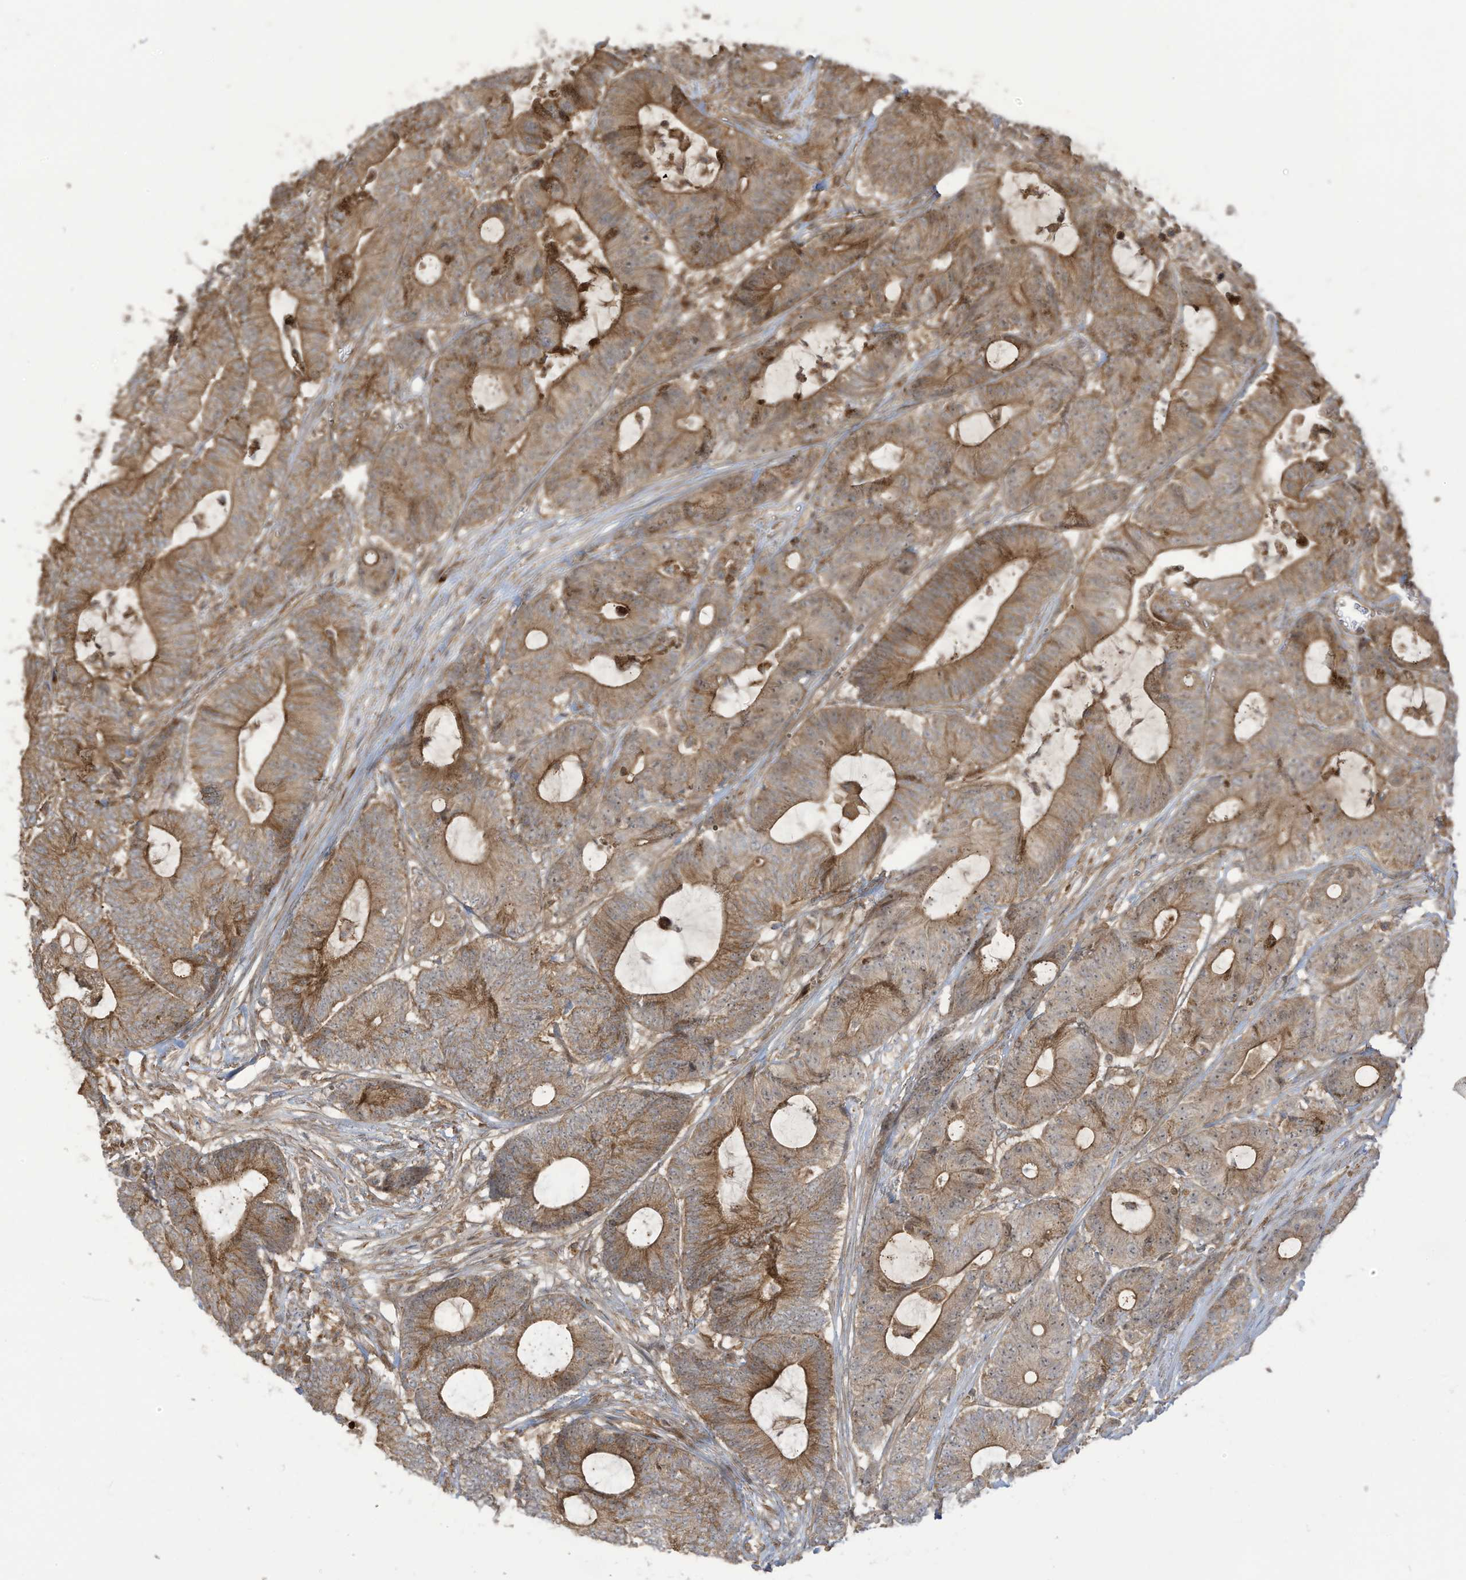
{"staining": {"intensity": "moderate", "quantity": ">75%", "location": "cytoplasmic/membranous"}, "tissue": "colorectal cancer", "cell_type": "Tumor cells", "image_type": "cancer", "snomed": [{"axis": "morphology", "description": "Adenocarcinoma, NOS"}, {"axis": "topography", "description": "Colon"}], "caption": "Colorectal adenocarcinoma tissue exhibits moderate cytoplasmic/membranous expression in approximately >75% of tumor cells, visualized by immunohistochemistry. (Stains: DAB in brown, nuclei in blue, Microscopy: brightfield microscopy at high magnification).", "gene": "ENTR1", "patient": {"sex": "female", "age": 84}}